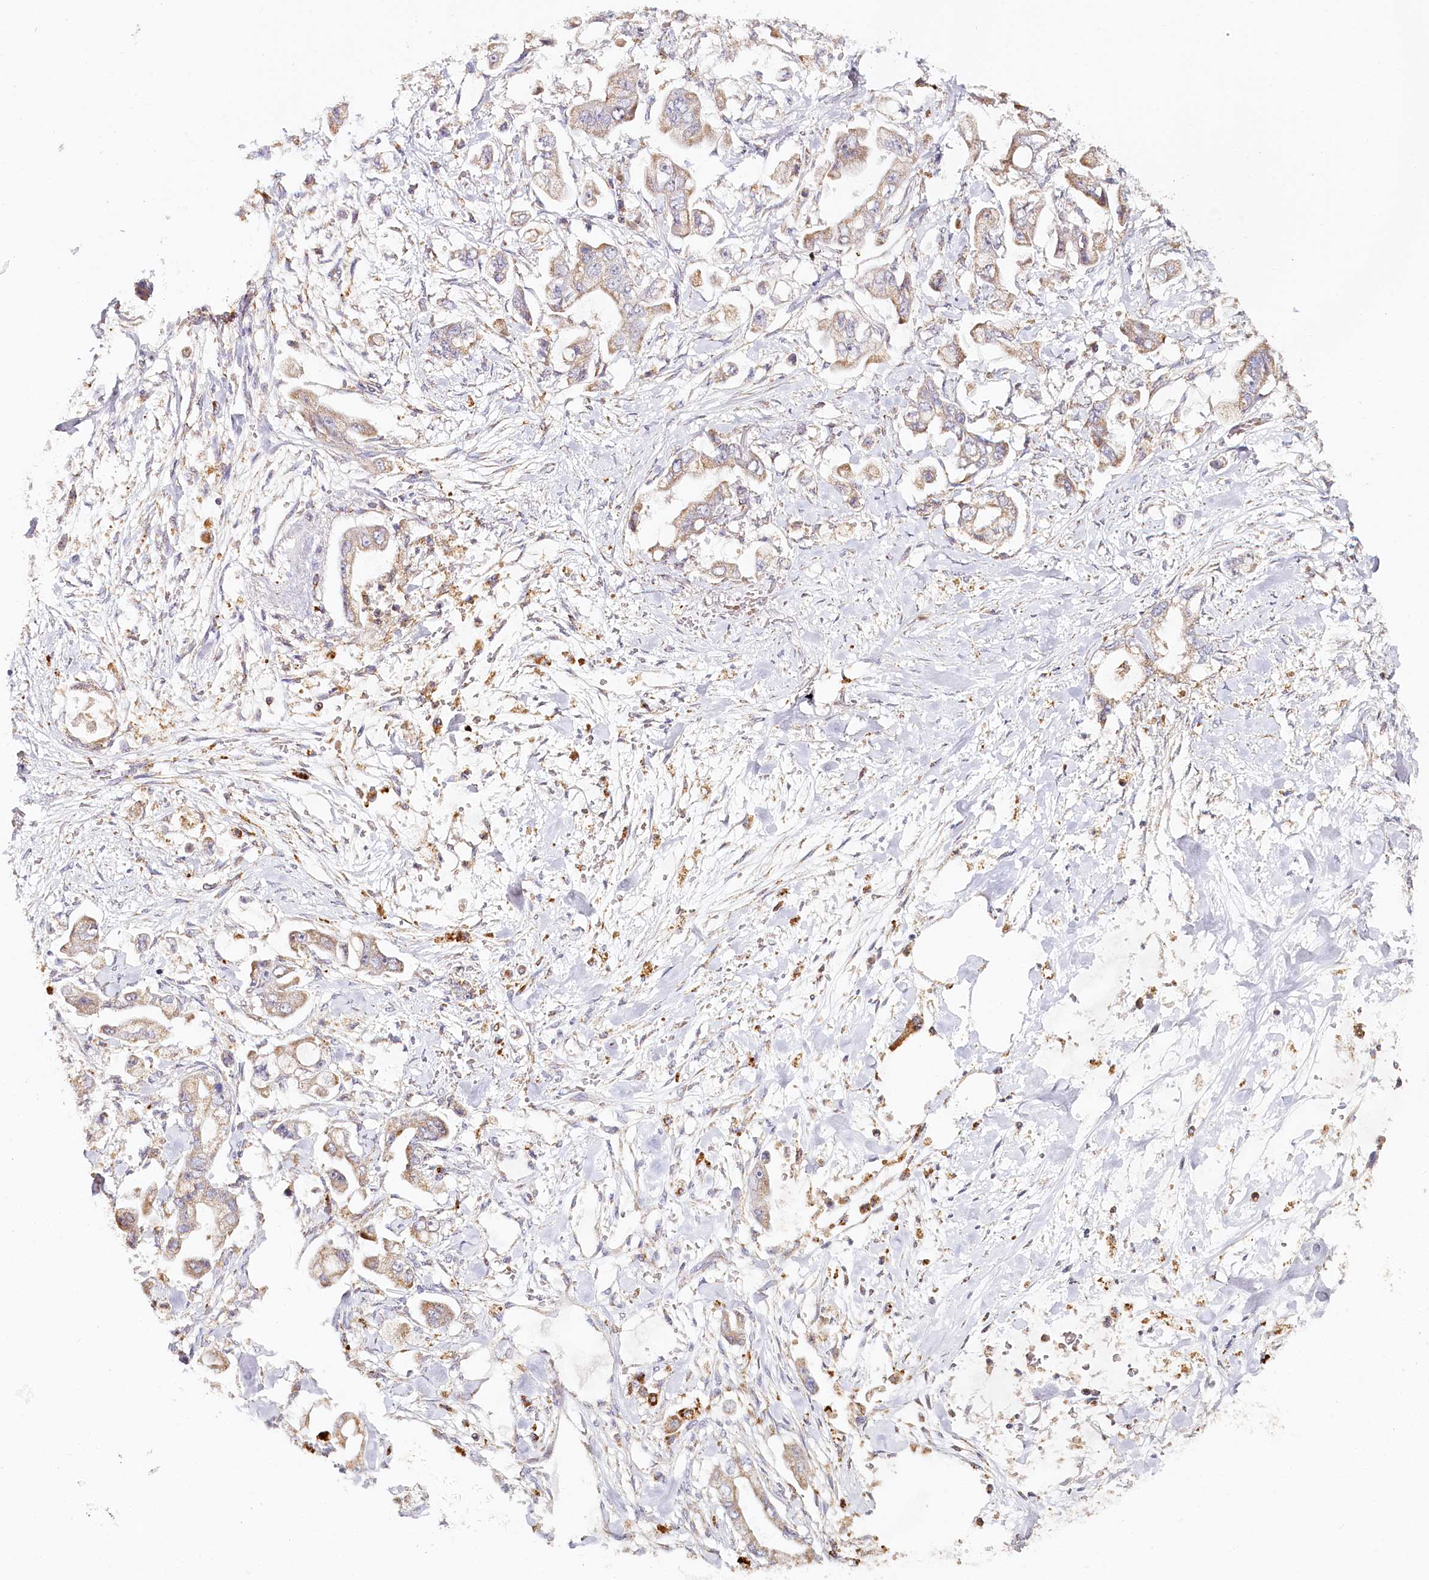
{"staining": {"intensity": "weak", "quantity": "25%-75%", "location": "cytoplasmic/membranous"}, "tissue": "stomach cancer", "cell_type": "Tumor cells", "image_type": "cancer", "snomed": [{"axis": "morphology", "description": "Adenocarcinoma, NOS"}, {"axis": "topography", "description": "Stomach"}], "caption": "Approximately 25%-75% of tumor cells in human stomach cancer demonstrate weak cytoplasmic/membranous protein expression as visualized by brown immunohistochemical staining.", "gene": "MMP25", "patient": {"sex": "male", "age": 62}}